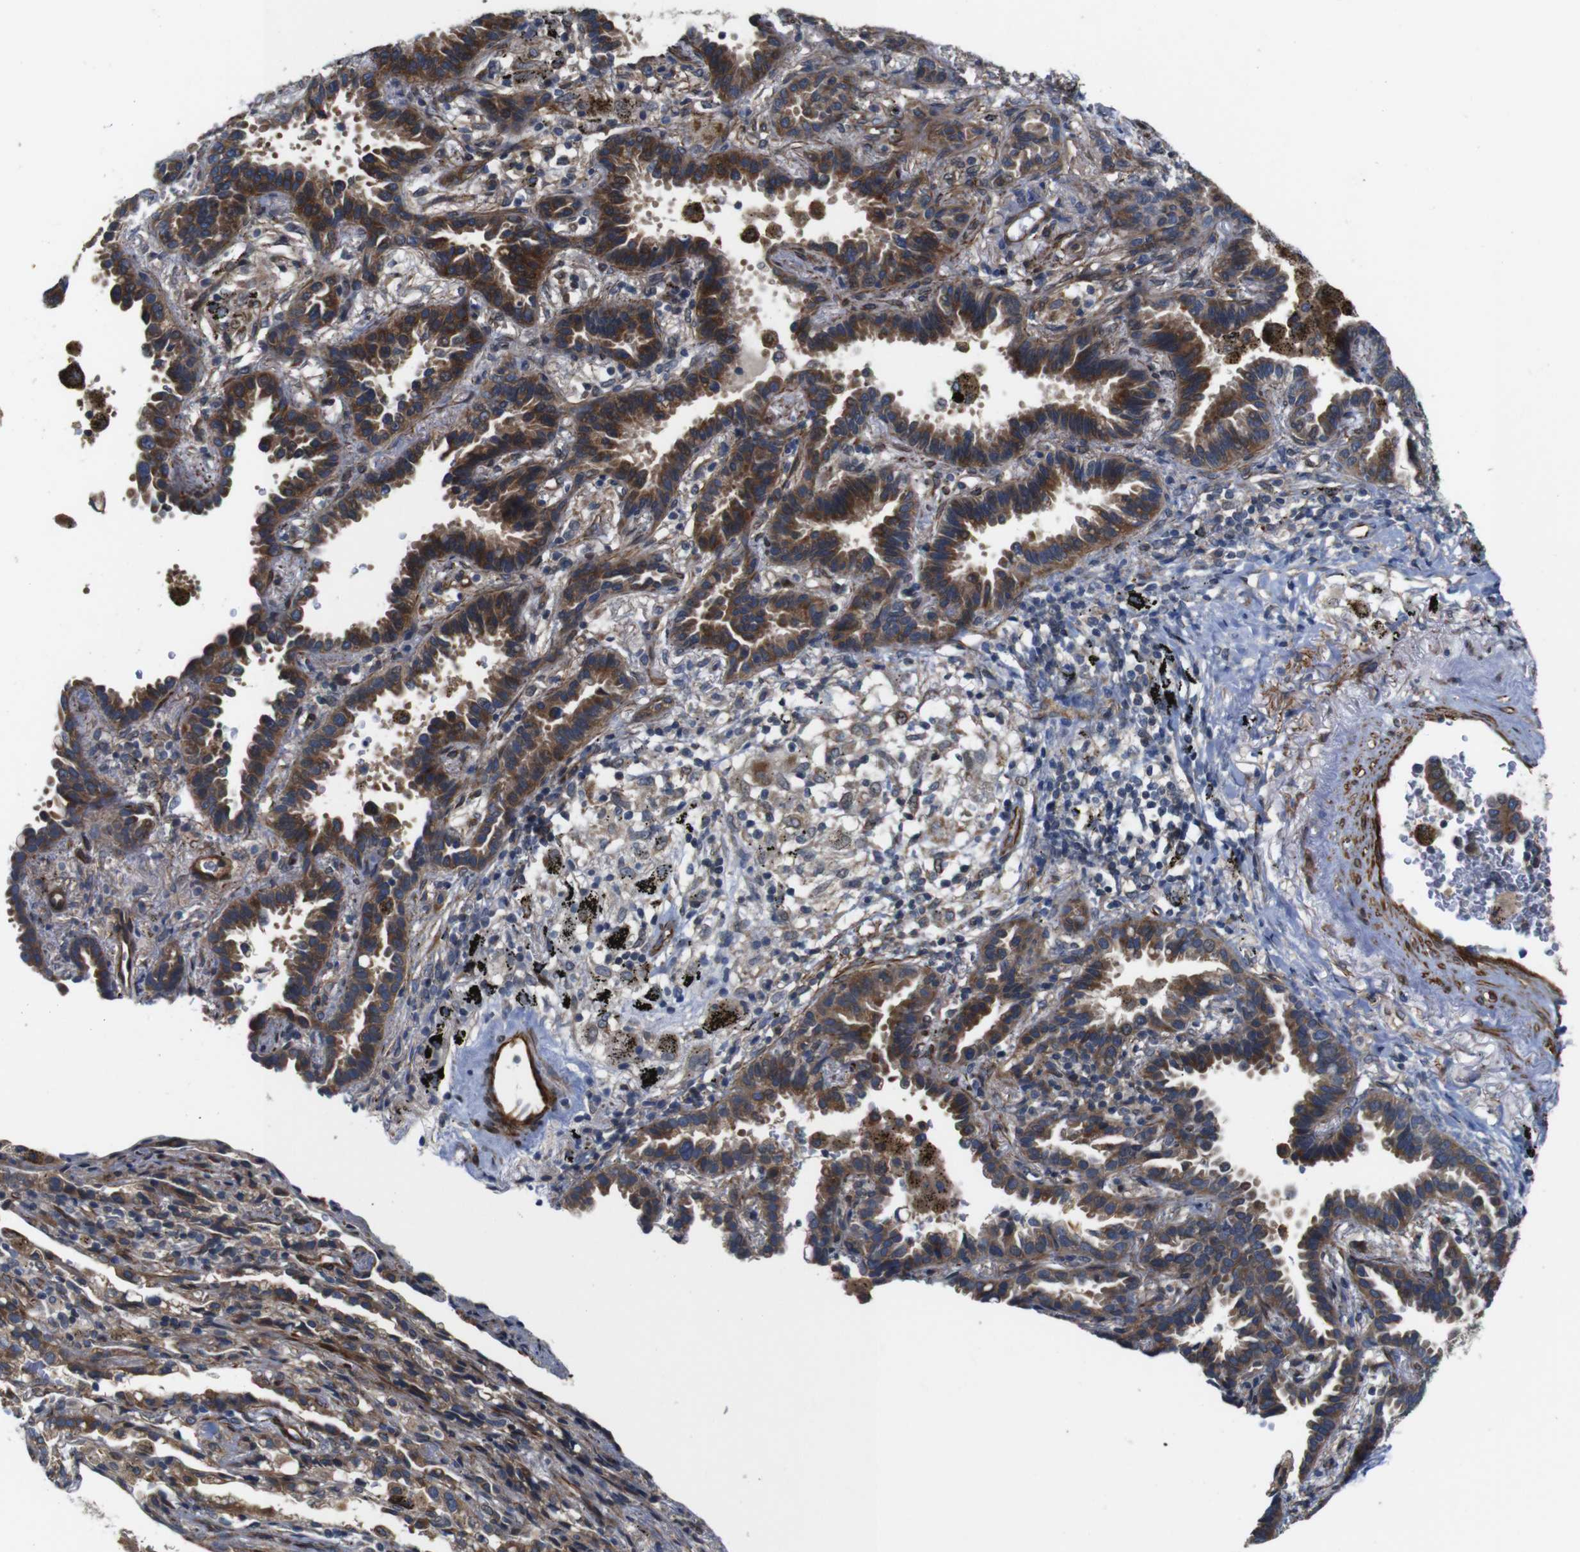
{"staining": {"intensity": "strong", "quantity": "<25%", "location": "cytoplasmic/membranous"}, "tissue": "lung cancer", "cell_type": "Tumor cells", "image_type": "cancer", "snomed": [{"axis": "morphology", "description": "Normal tissue, NOS"}, {"axis": "morphology", "description": "Adenocarcinoma, NOS"}, {"axis": "topography", "description": "Lung"}], "caption": "Lung cancer (adenocarcinoma) stained with a protein marker shows strong staining in tumor cells.", "gene": "GGT7", "patient": {"sex": "male", "age": 59}}